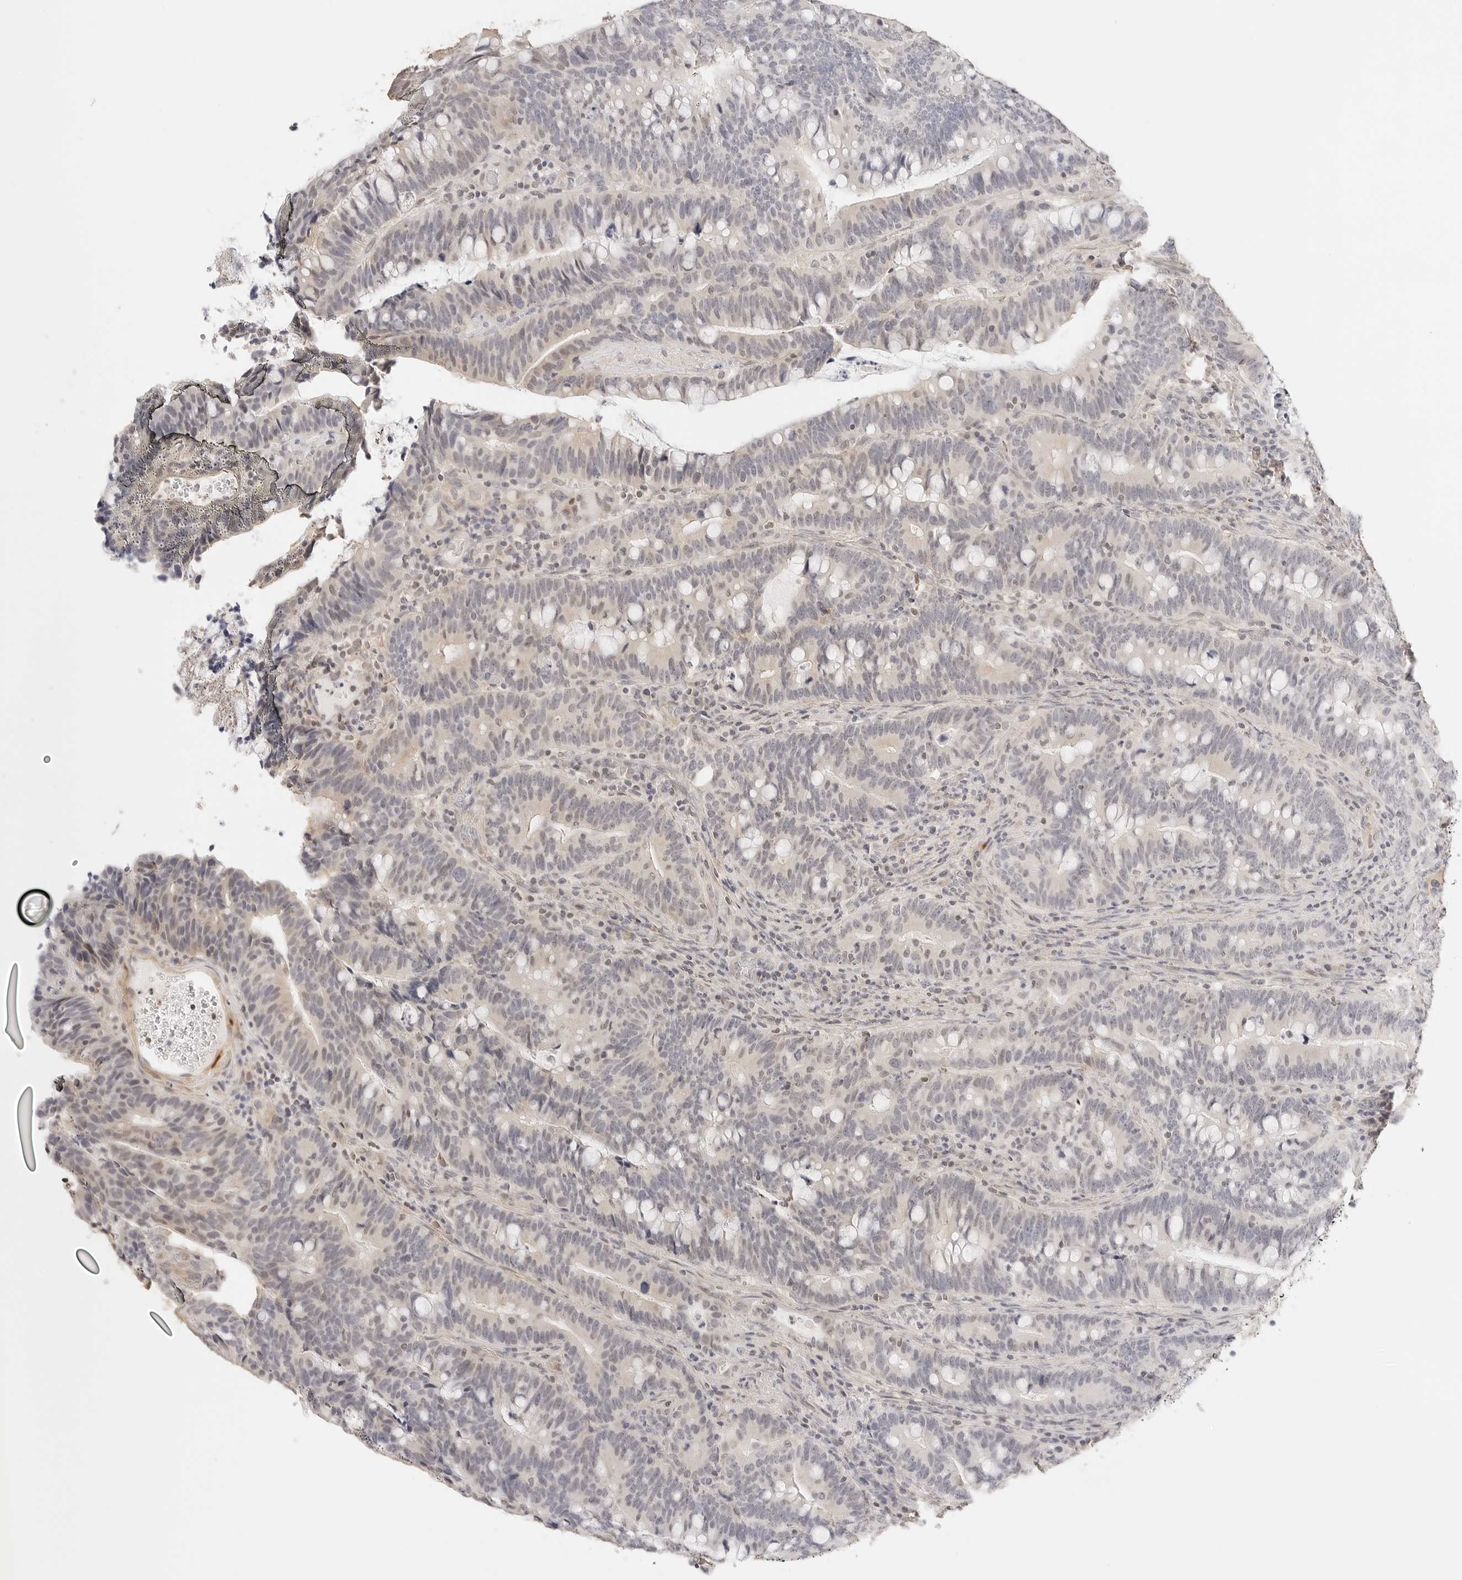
{"staining": {"intensity": "negative", "quantity": "none", "location": "none"}, "tissue": "colorectal cancer", "cell_type": "Tumor cells", "image_type": "cancer", "snomed": [{"axis": "morphology", "description": "Adenocarcinoma, NOS"}, {"axis": "topography", "description": "Colon"}], "caption": "Tumor cells show no significant expression in colorectal cancer (adenocarcinoma).", "gene": "PCDH19", "patient": {"sex": "female", "age": 66}}